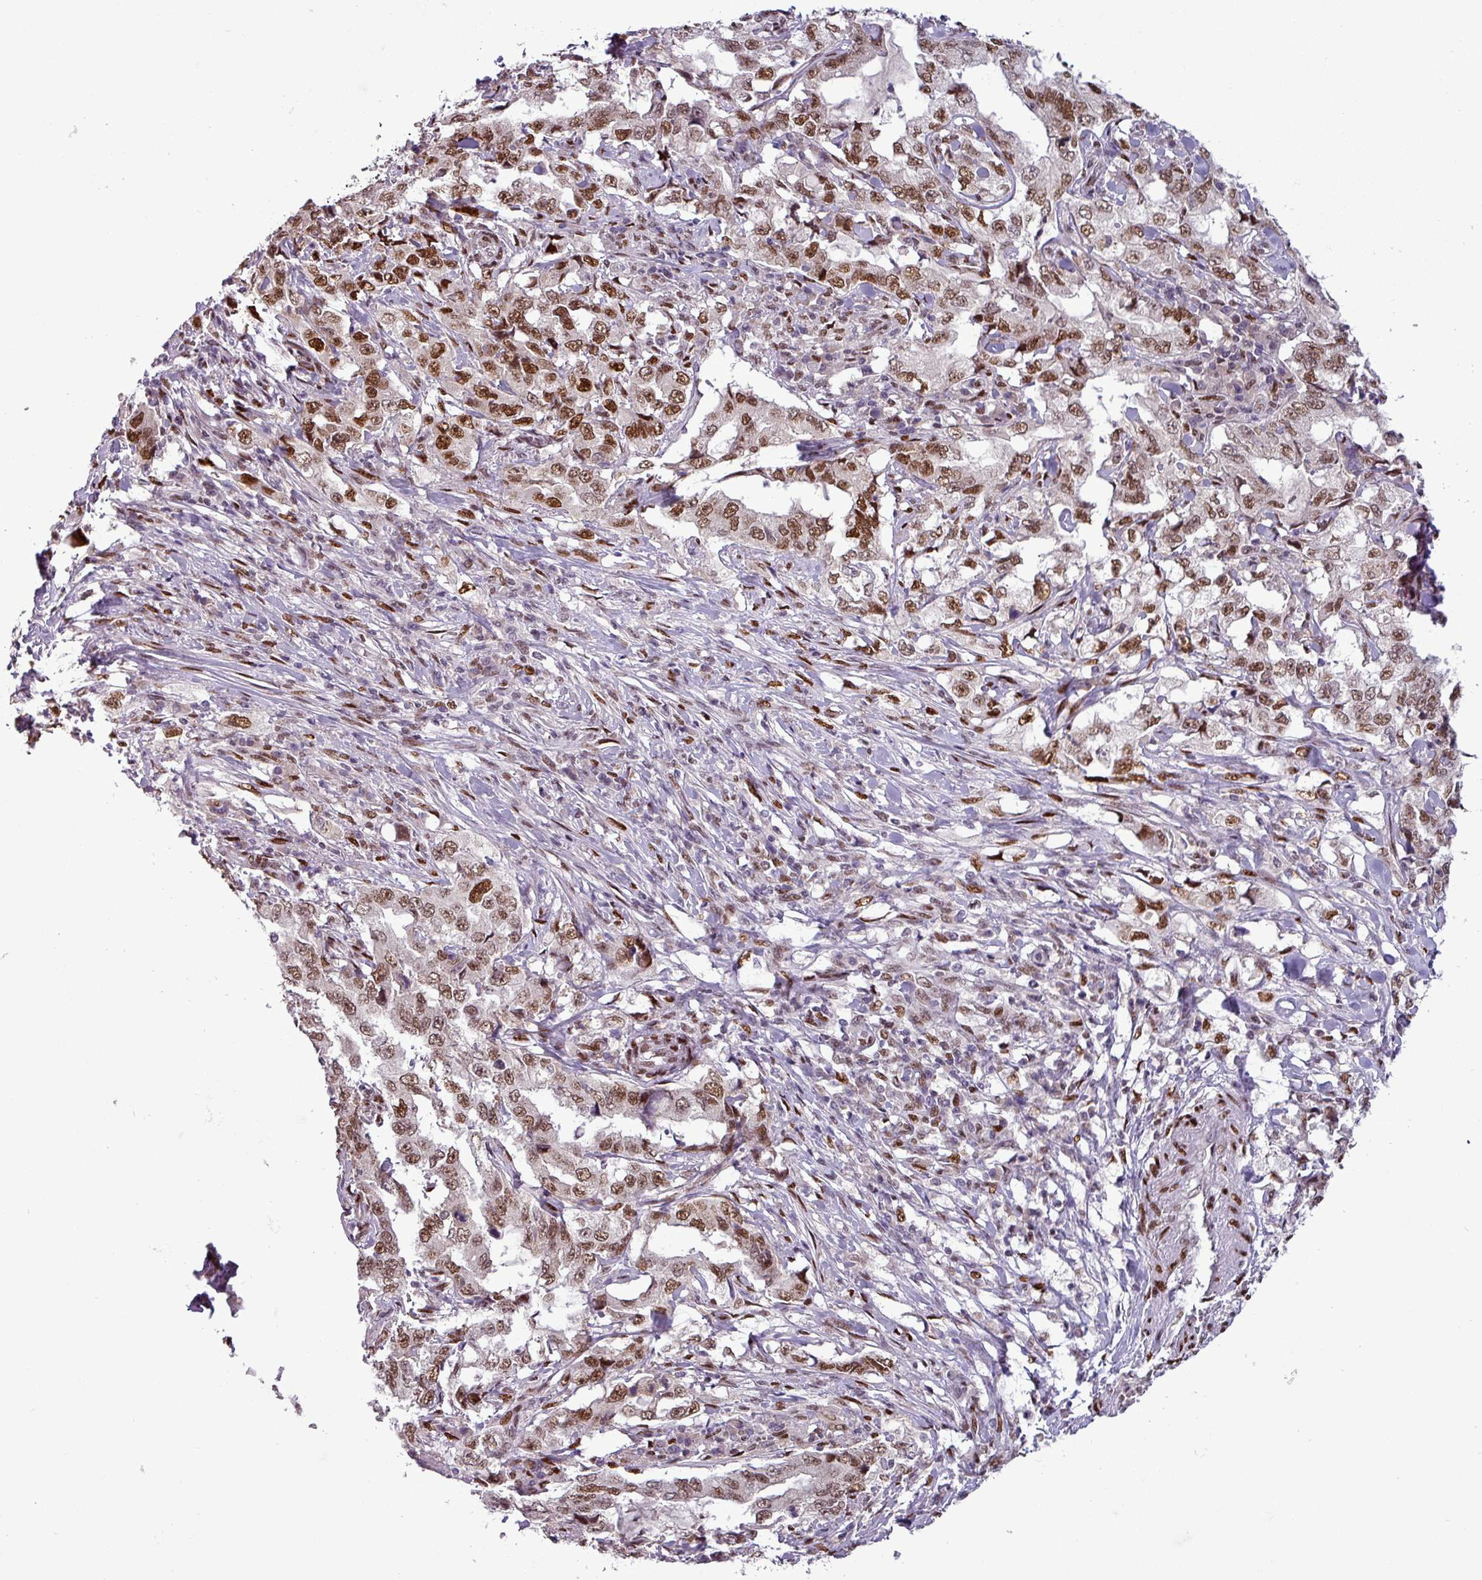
{"staining": {"intensity": "moderate", "quantity": ">75%", "location": "nuclear"}, "tissue": "lung cancer", "cell_type": "Tumor cells", "image_type": "cancer", "snomed": [{"axis": "morphology", "description": "Adenocarcinoma, NOS"}, {"axis": "topography", "description": "Lung"}], "caption": "The micrograph exhibits immunohistochemical staining of lung adenocarcinoma. There is moderate nuclear expression is identified in approximately >75% of tumor cells.", "gene": "IRF2BPL", "patient": {"sex": "female", "age": 51}}